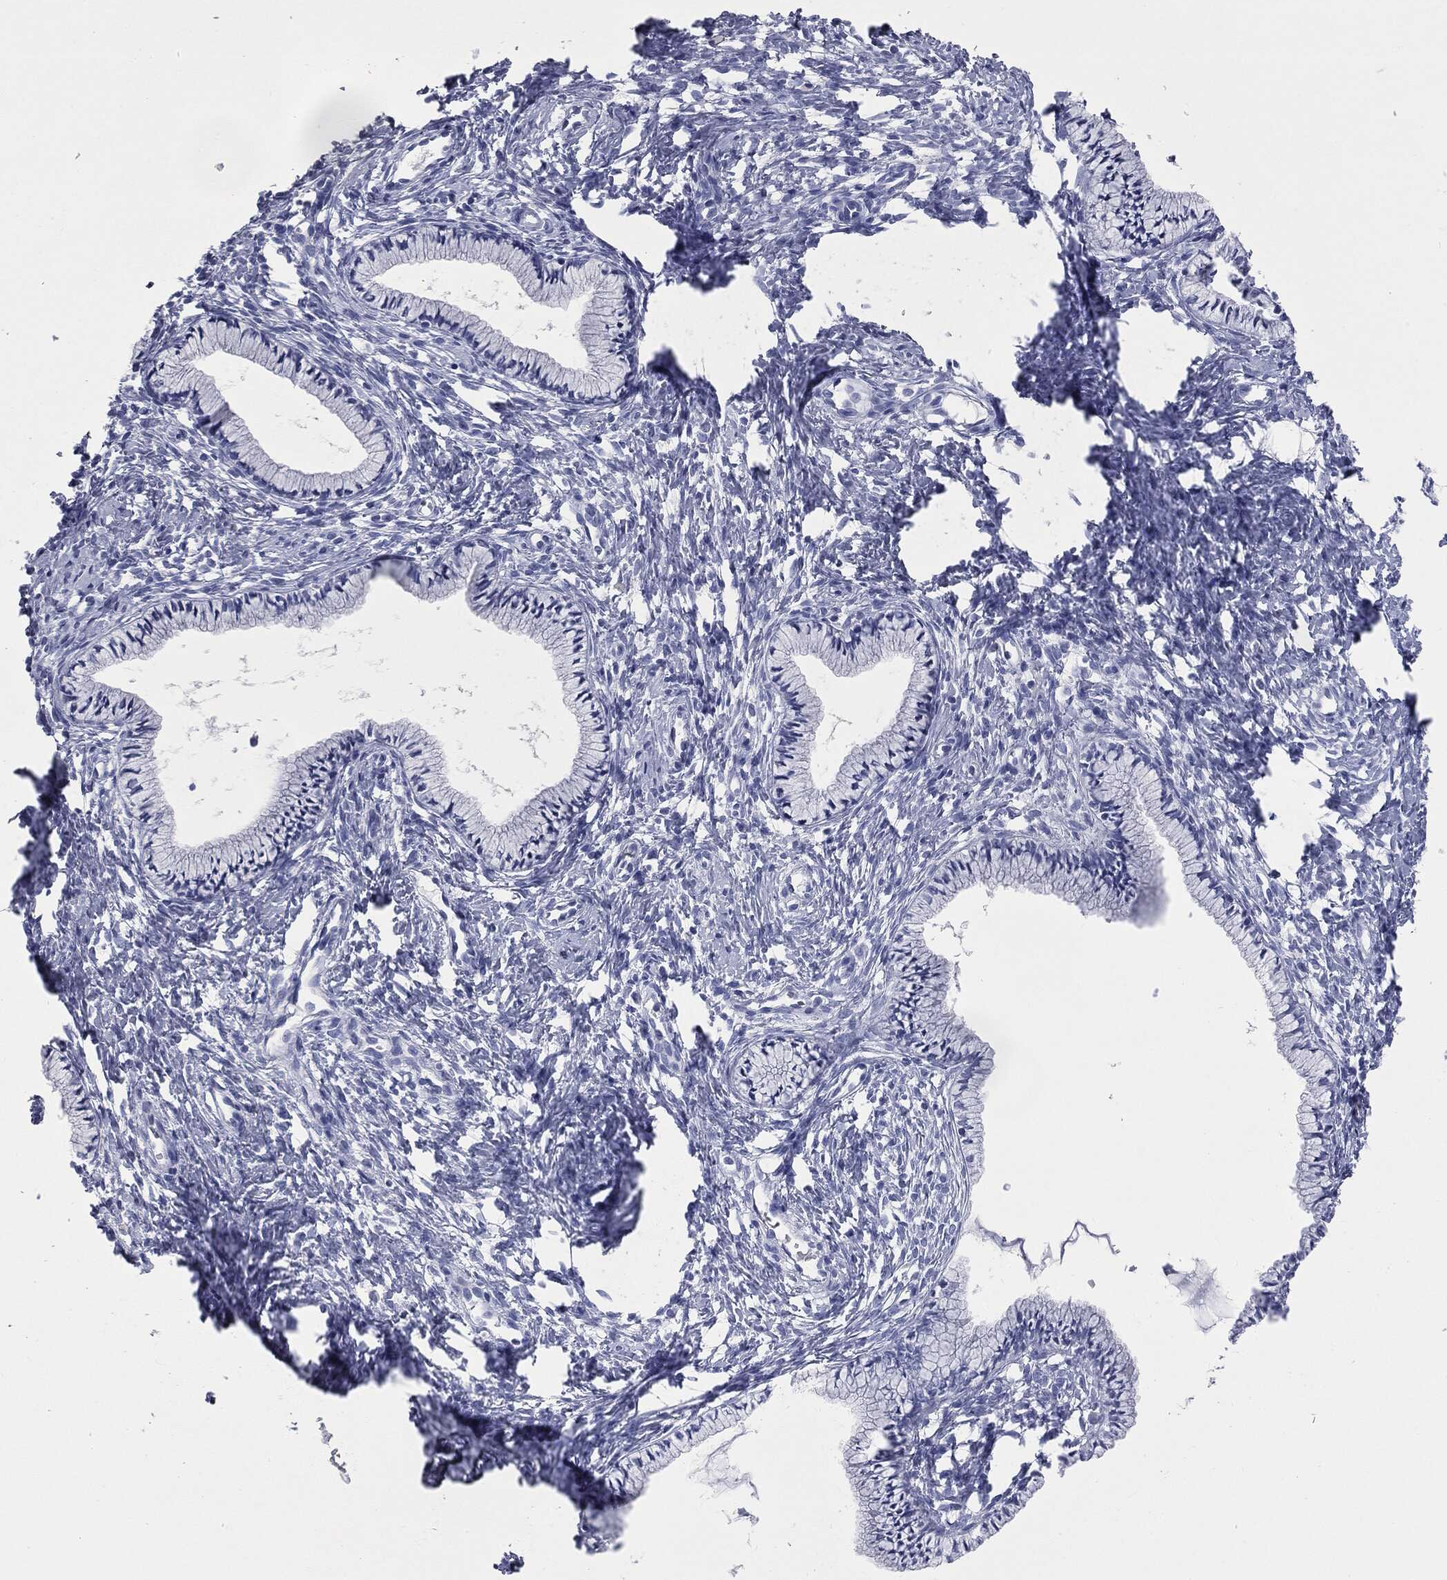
{"staining": {"intensity": "negative", "quantity": "none", "location": "none"}, "tissue": "cervix", "cell_type": "Glandular cells", "image_type": "normal", "snomed": [{"axis": "morphology", "description": "Normal tissue, NOS"}, {"axis": "topography", "description": "Cervix"}], "caption": "This is an immunohistochemistry photomicrograph of unremarkable cervix. There is no staining in glandular cells.", "gene": "ATP2A1", "patient": {"sex": "female", "age": 39}}